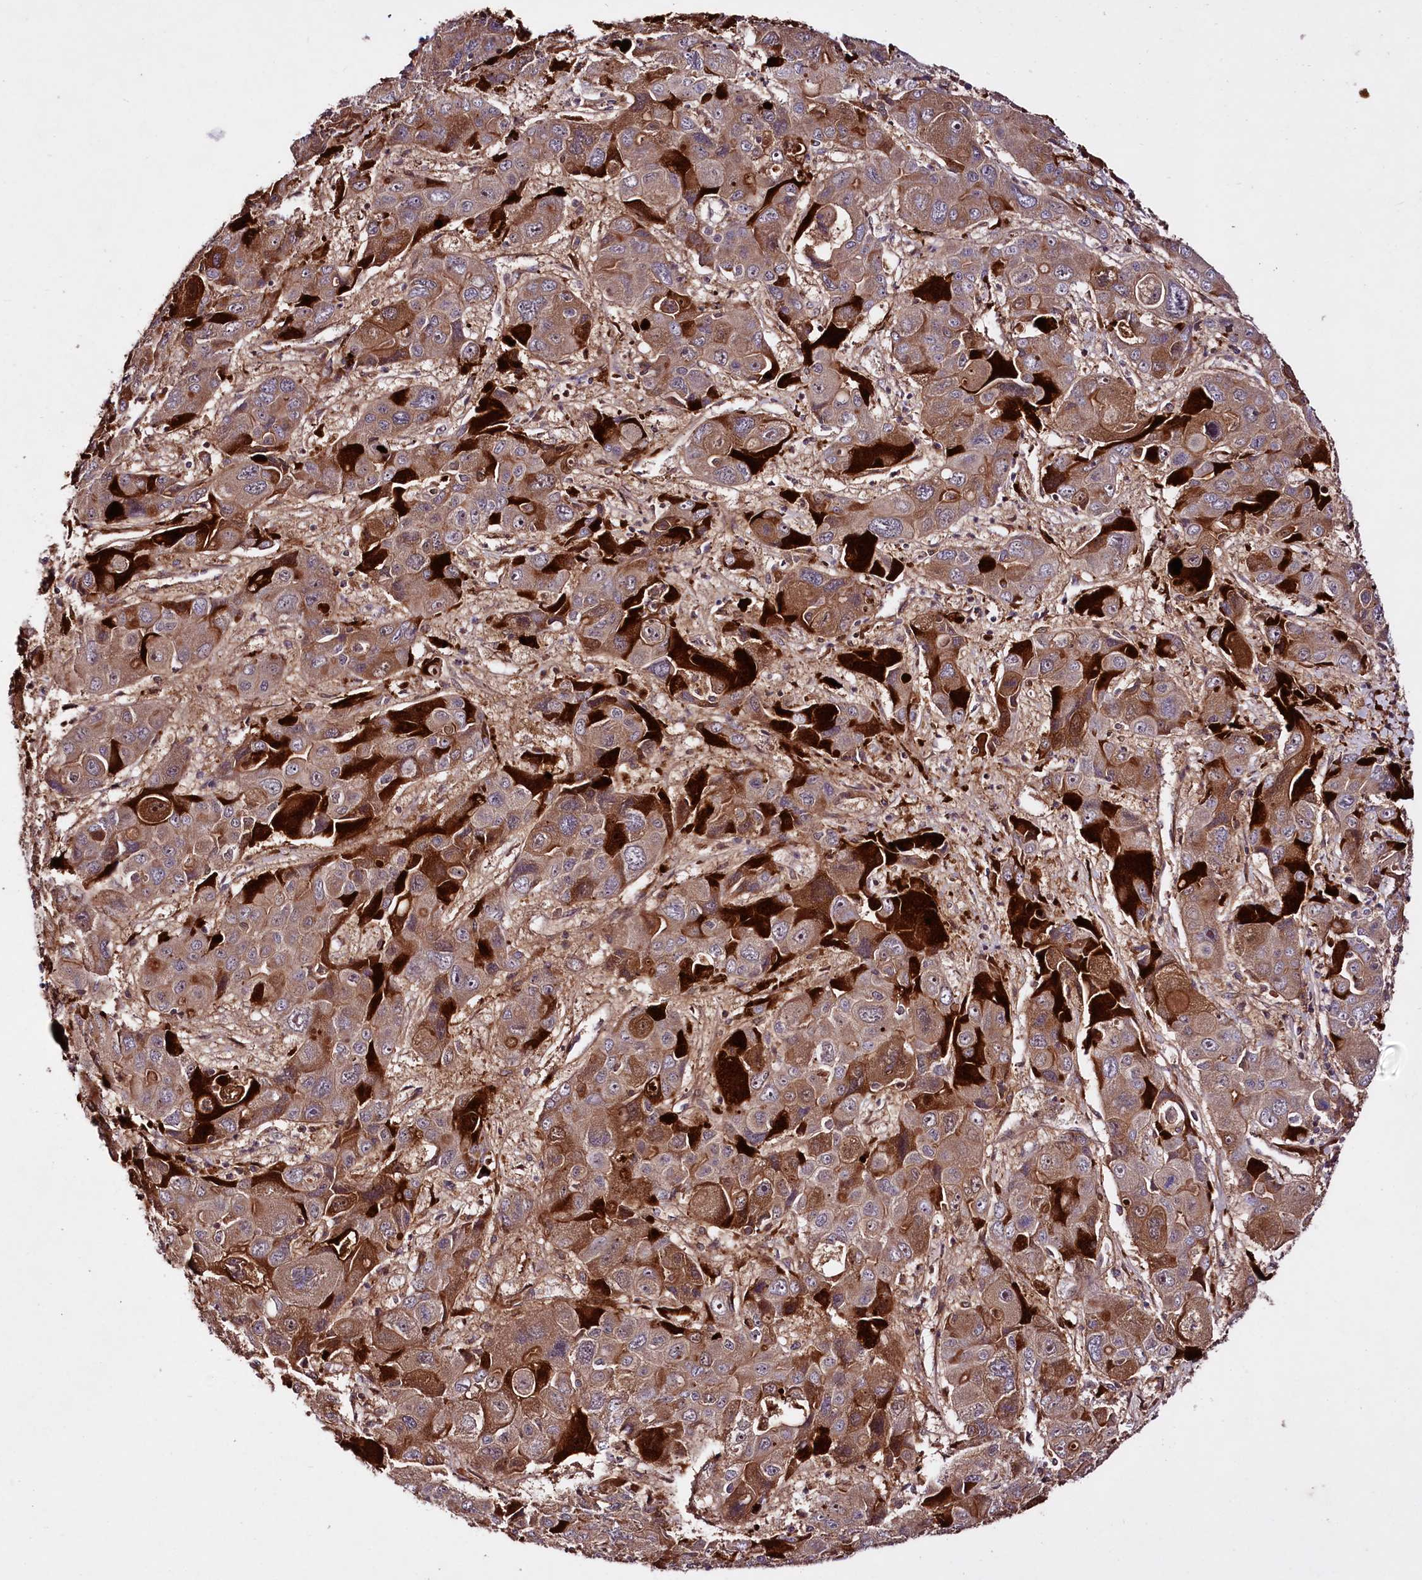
{"staining": {"intensity": "moderate", "quantity": ">75%", "location": "cytoplasmic/membranous"}, "tissue": "liver cancer", "cell_type": "Tumor cells", "image_type": "cancer", "snomed": [{"axis": "morphology", "description": "Cholangiocarcinoma"}, {"axis": "topography", "description": "Liver"}], "caption": "Immunohistochemical staining of human liver cancer (cholangiocarcinoma) demonstrates moderate cytoplasmic/membranous protein positivity in about >75% of tumor cells. The protein is shown in brown color, while the nuclei are stained blue.", "gene": "TNPO3", "patient": {"sex": "male", "age": 67}}